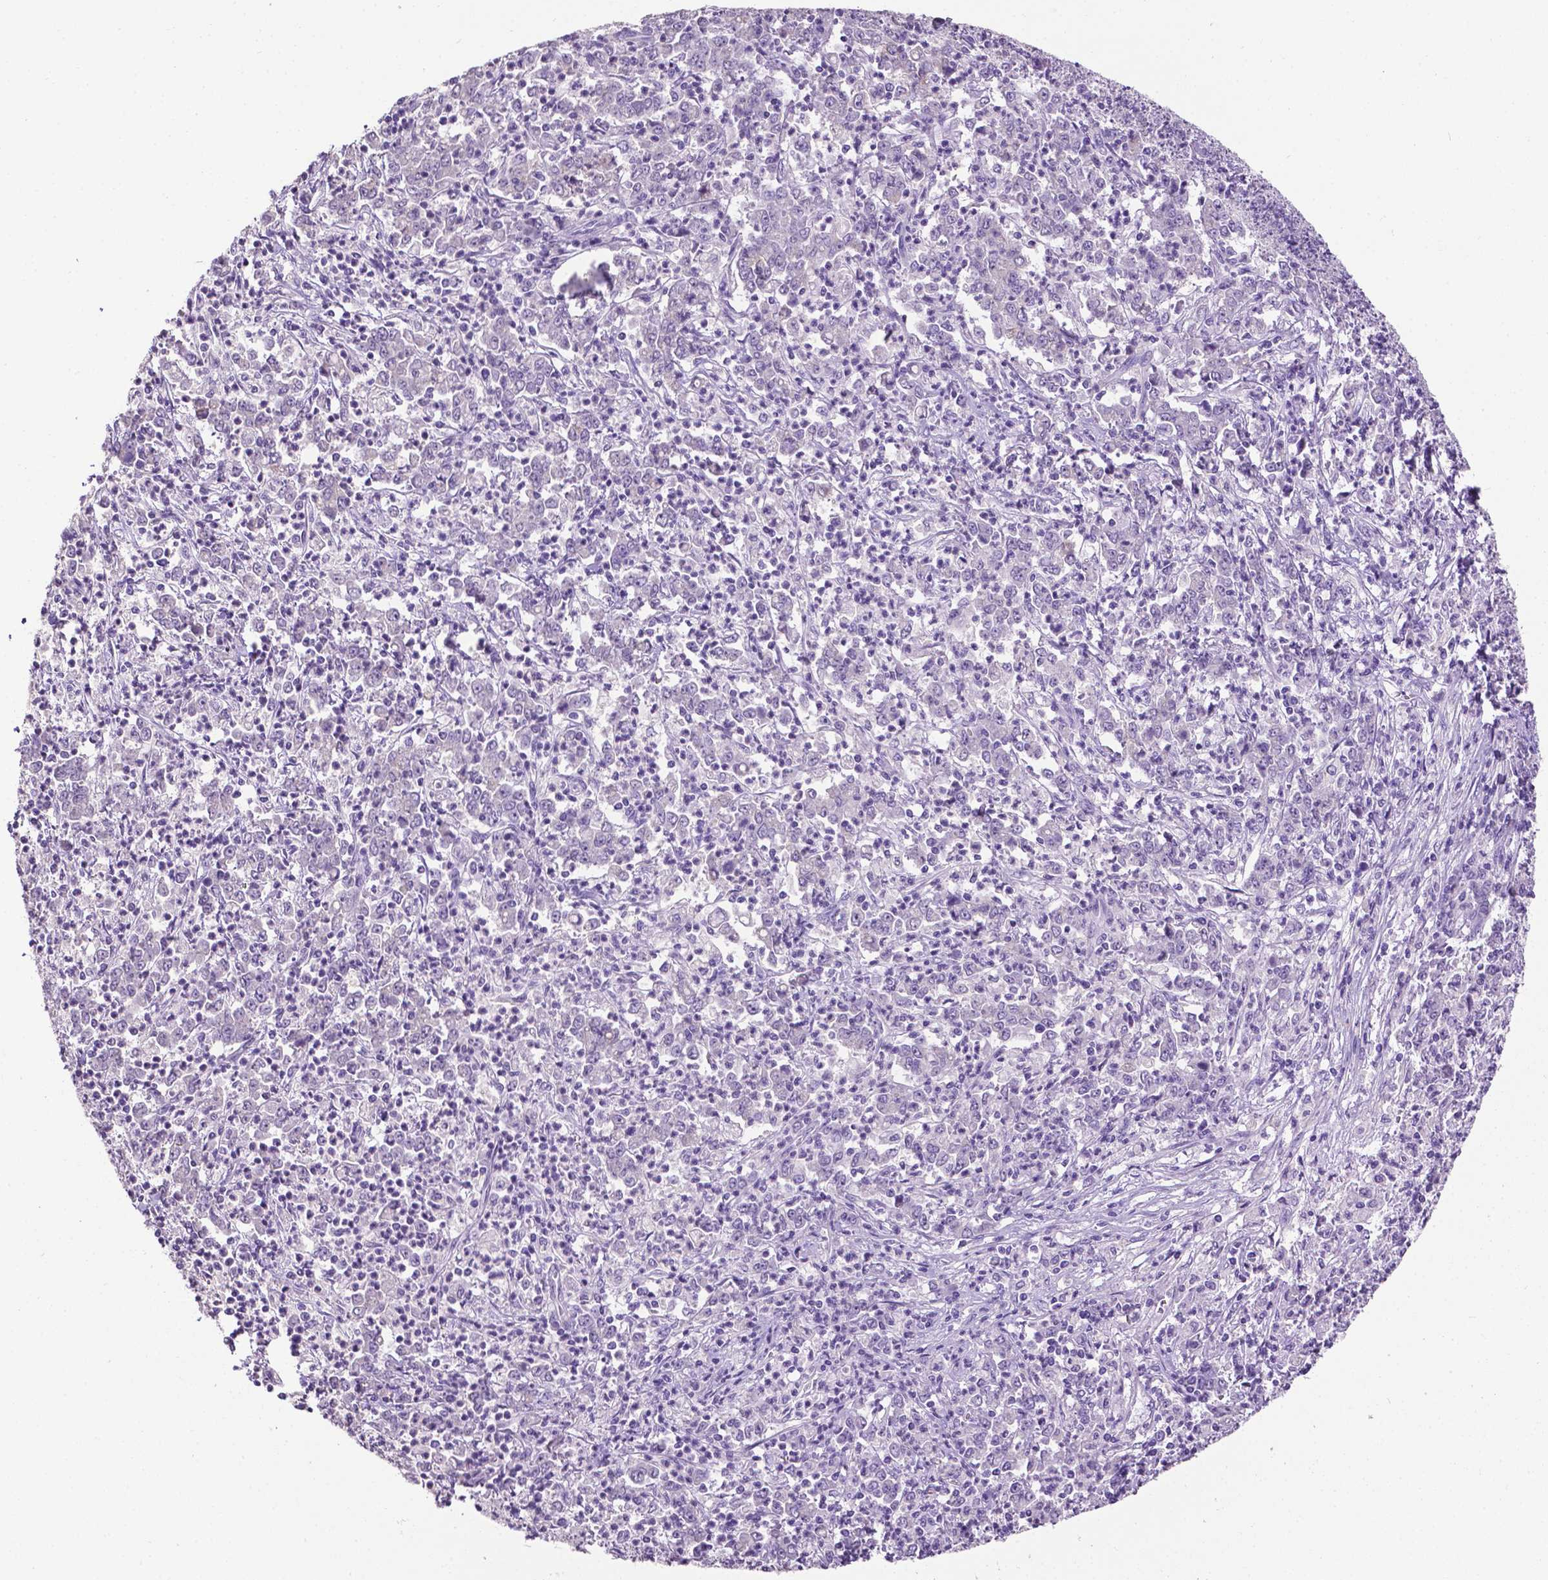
{"staining": {"intensity": "negative", "quantity": "none", "location": "none"}, "tissue": "stomach cancer", "cell_type": "Tumor cells", "image_type": "cancer", "snomed": [{"axis": "morphology", "description": "Adenocarcinoma, NOS"}, {"axis": "topography", "description": "Stomach, lower"}], "caption": "A histopathology image of adenocarcinoma (stomach) stained for a protein shows no brown staining in tumor cells.", "gene": "TACSTD2", "patient": {"sex": "female", "age": 71}}